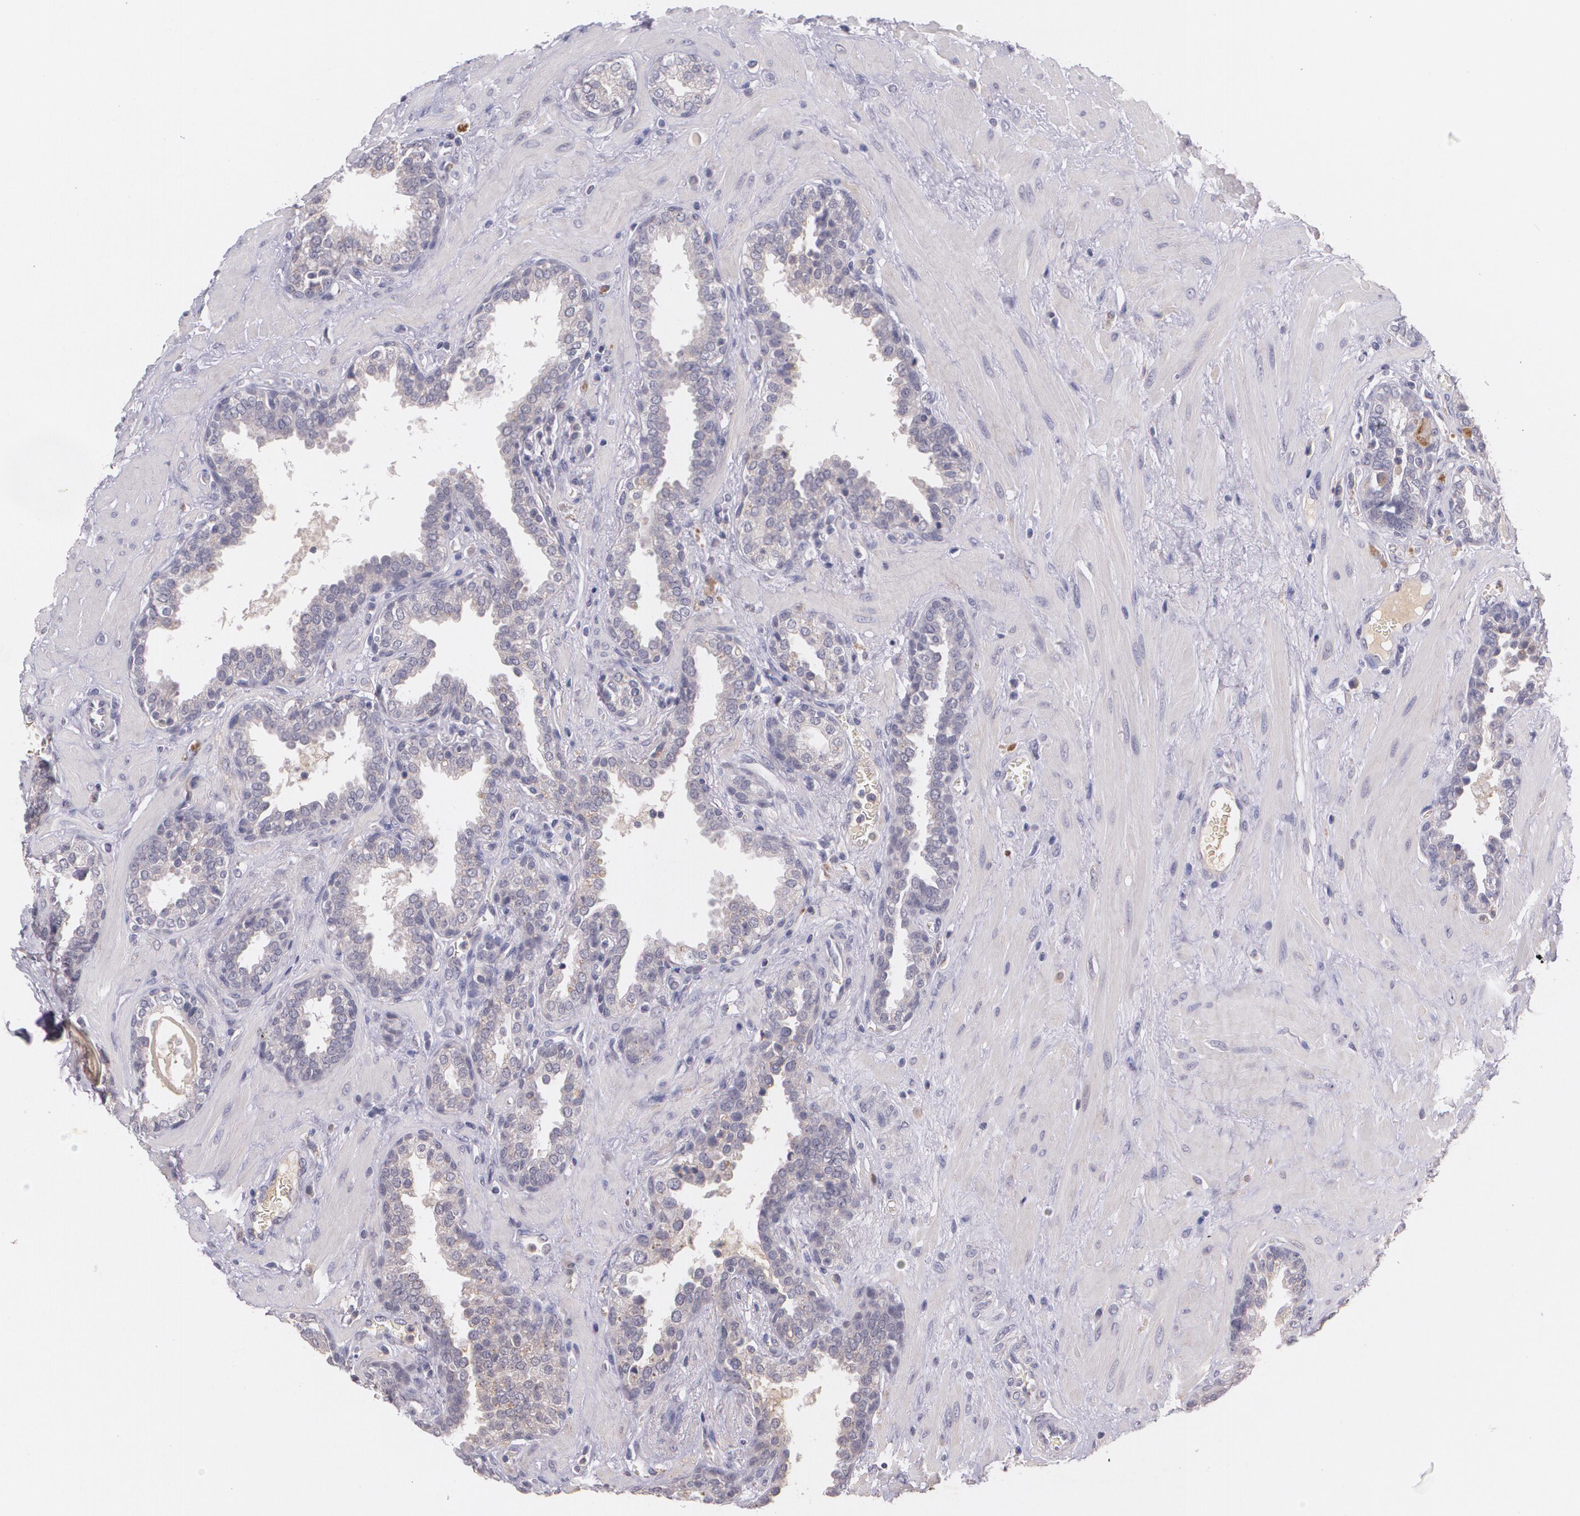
{"staining": {"intensity": "weak", "quantity": "<25%", "location": "cytoplasmic/membranous"}, "tissue": "prostate", "cell_type": "Glandular cells", "image_type": "normal", "snomed": [{"axis": "morphology", "description": "Normal tissue, NOS"}, {"axis": "topography", "description": "Prostate"}], "caption": "Immunohistochemistry (IHC) image of unremarkable human prostate stained for a protein (brown), which shows no staining in glandular cells. (Immunohistochemistry (IHC), brightfield microscopy, high magnification).", "gene": "TM4SF1", "patient": {"sex": "male", "age": 51}}